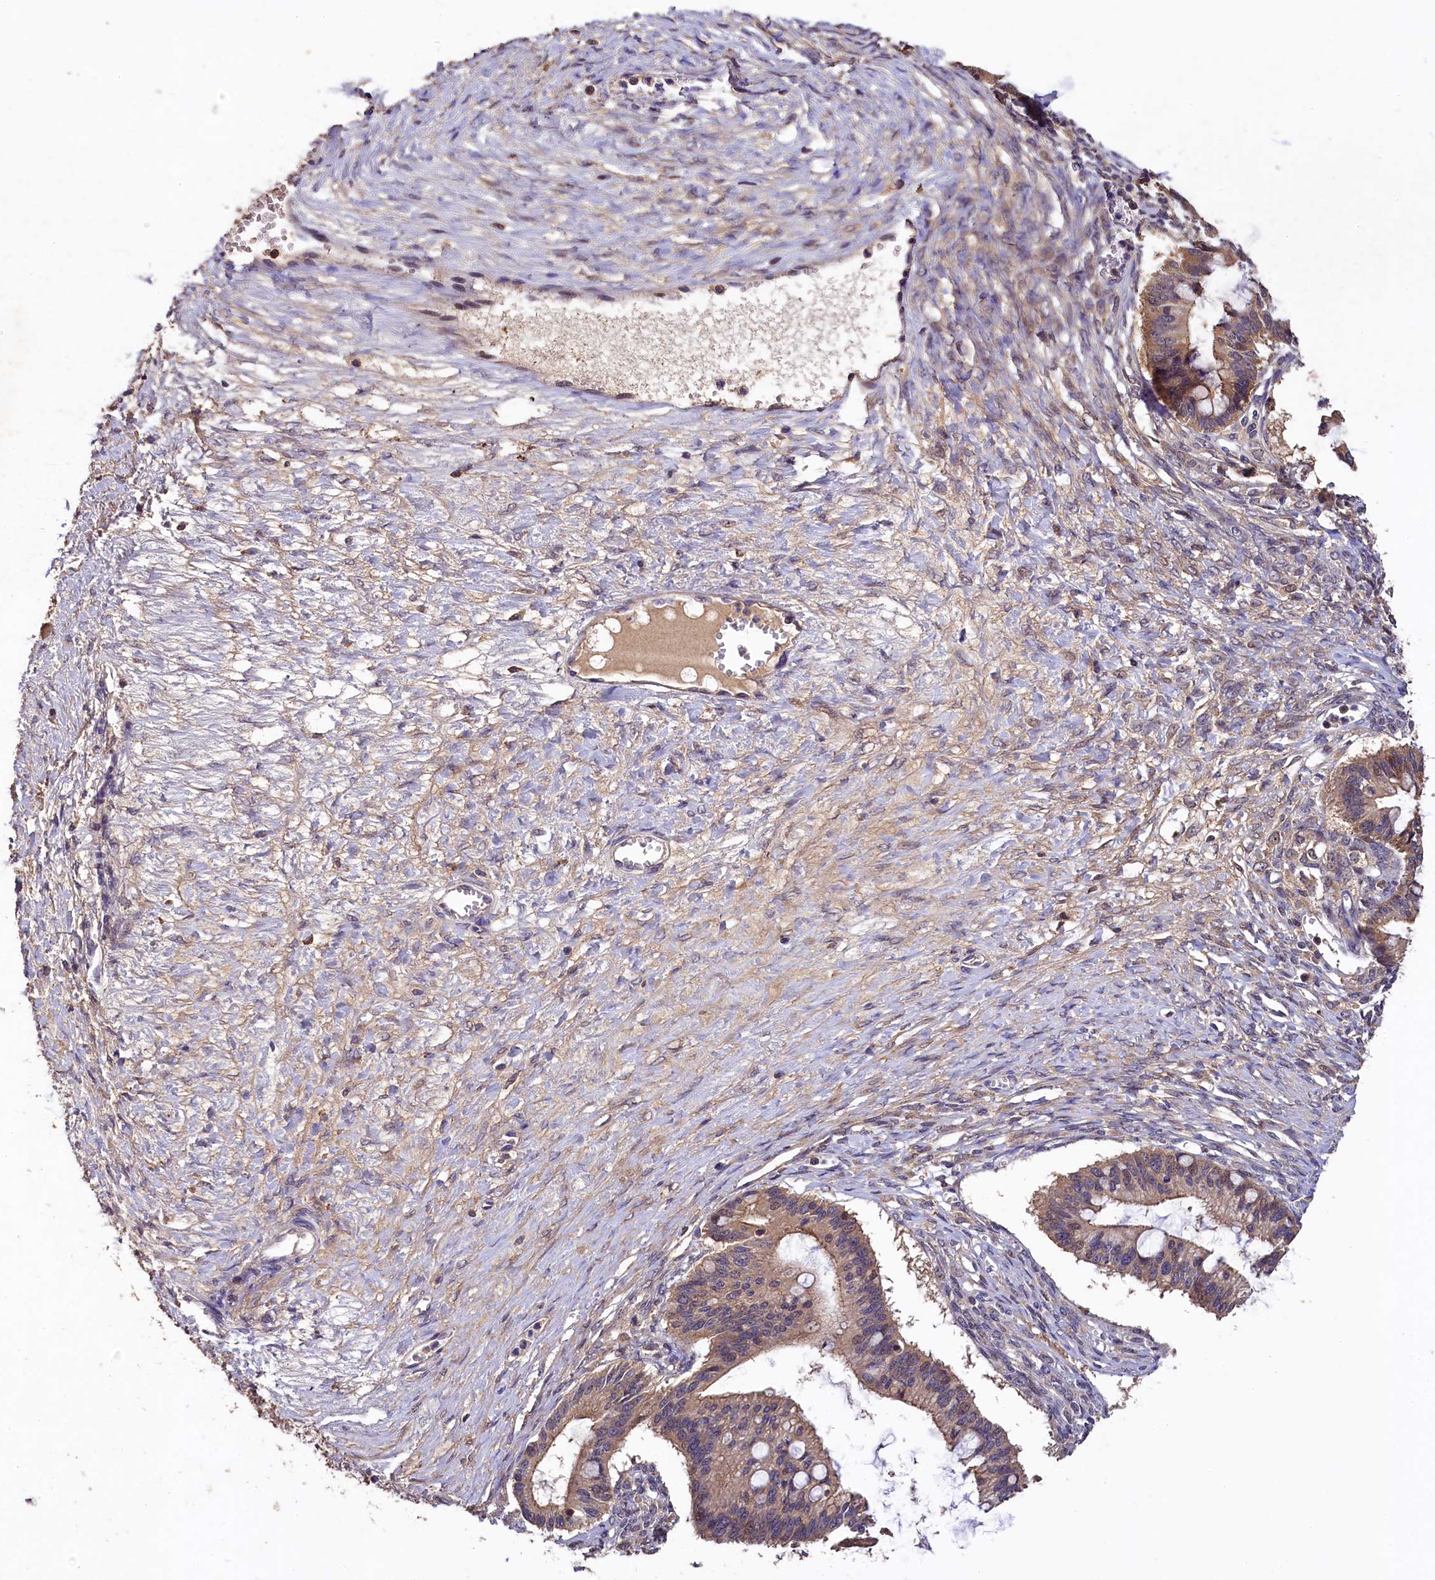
{"staining": {"intensity": "moderate", "quantity": ">75%", "location": "cytoplasmic/membranous"}, "tissue": "ovarian cancer", "cell_type": "Tumor cells", "image_type": "cancer", "snomed": [{"axis": "morphology", "description": "Cystadenocarcinoma, mucinous, NOS"}, {"axis": "topography", "description": "Ovary"}], "caption": "IHC (DAB (3,3'-diaminobenzidine)) staining of ovarian cancer (mucinous cystadenocarcinoma) exhibits moderate cytoplasmic/membranous protein expression in approximately >75% of tumor cells.", "gene": "PLXNB1", "patient": {"sex": "female", "age": 73}}